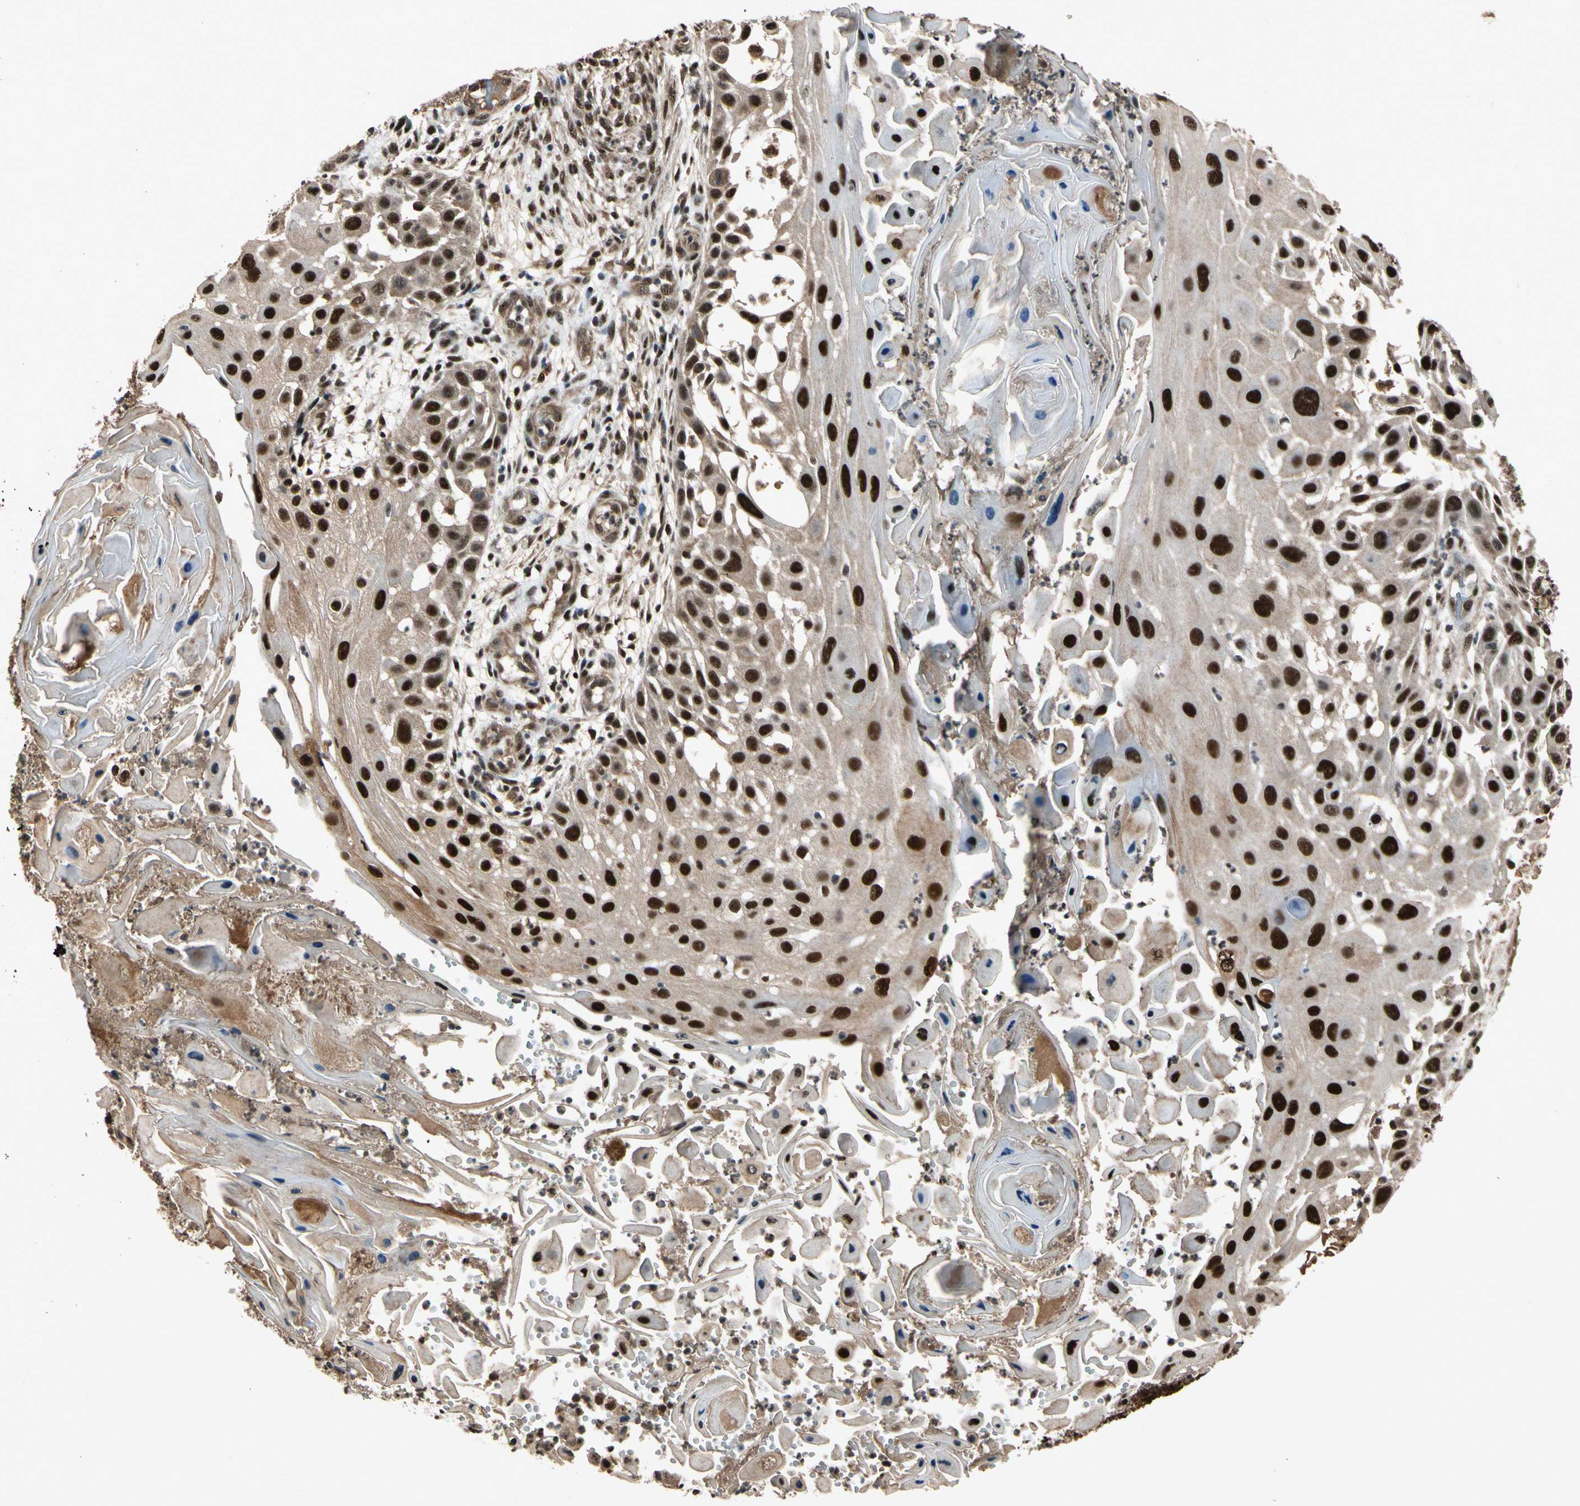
{"staining": {"intensity": "strong", "quantity": ">75%", "location": "nuclear"}, "tissue": "skin cancer", "cell_type": "Tumor cells", "image_type": "cancer", "snomed": [{"axis": "morphology", "description": "Squamous cell carcinoma, NOS"}, {"axis": "topography", "description": "Skin"}], "caption": "Skin squamous cell carcinoma was stained to show a protein in brown. There is high levels of strong nuclear staining in approximately >75% of tumor cells.", "gene": "PML", "patient": {"sex": "female", "age": 44}}